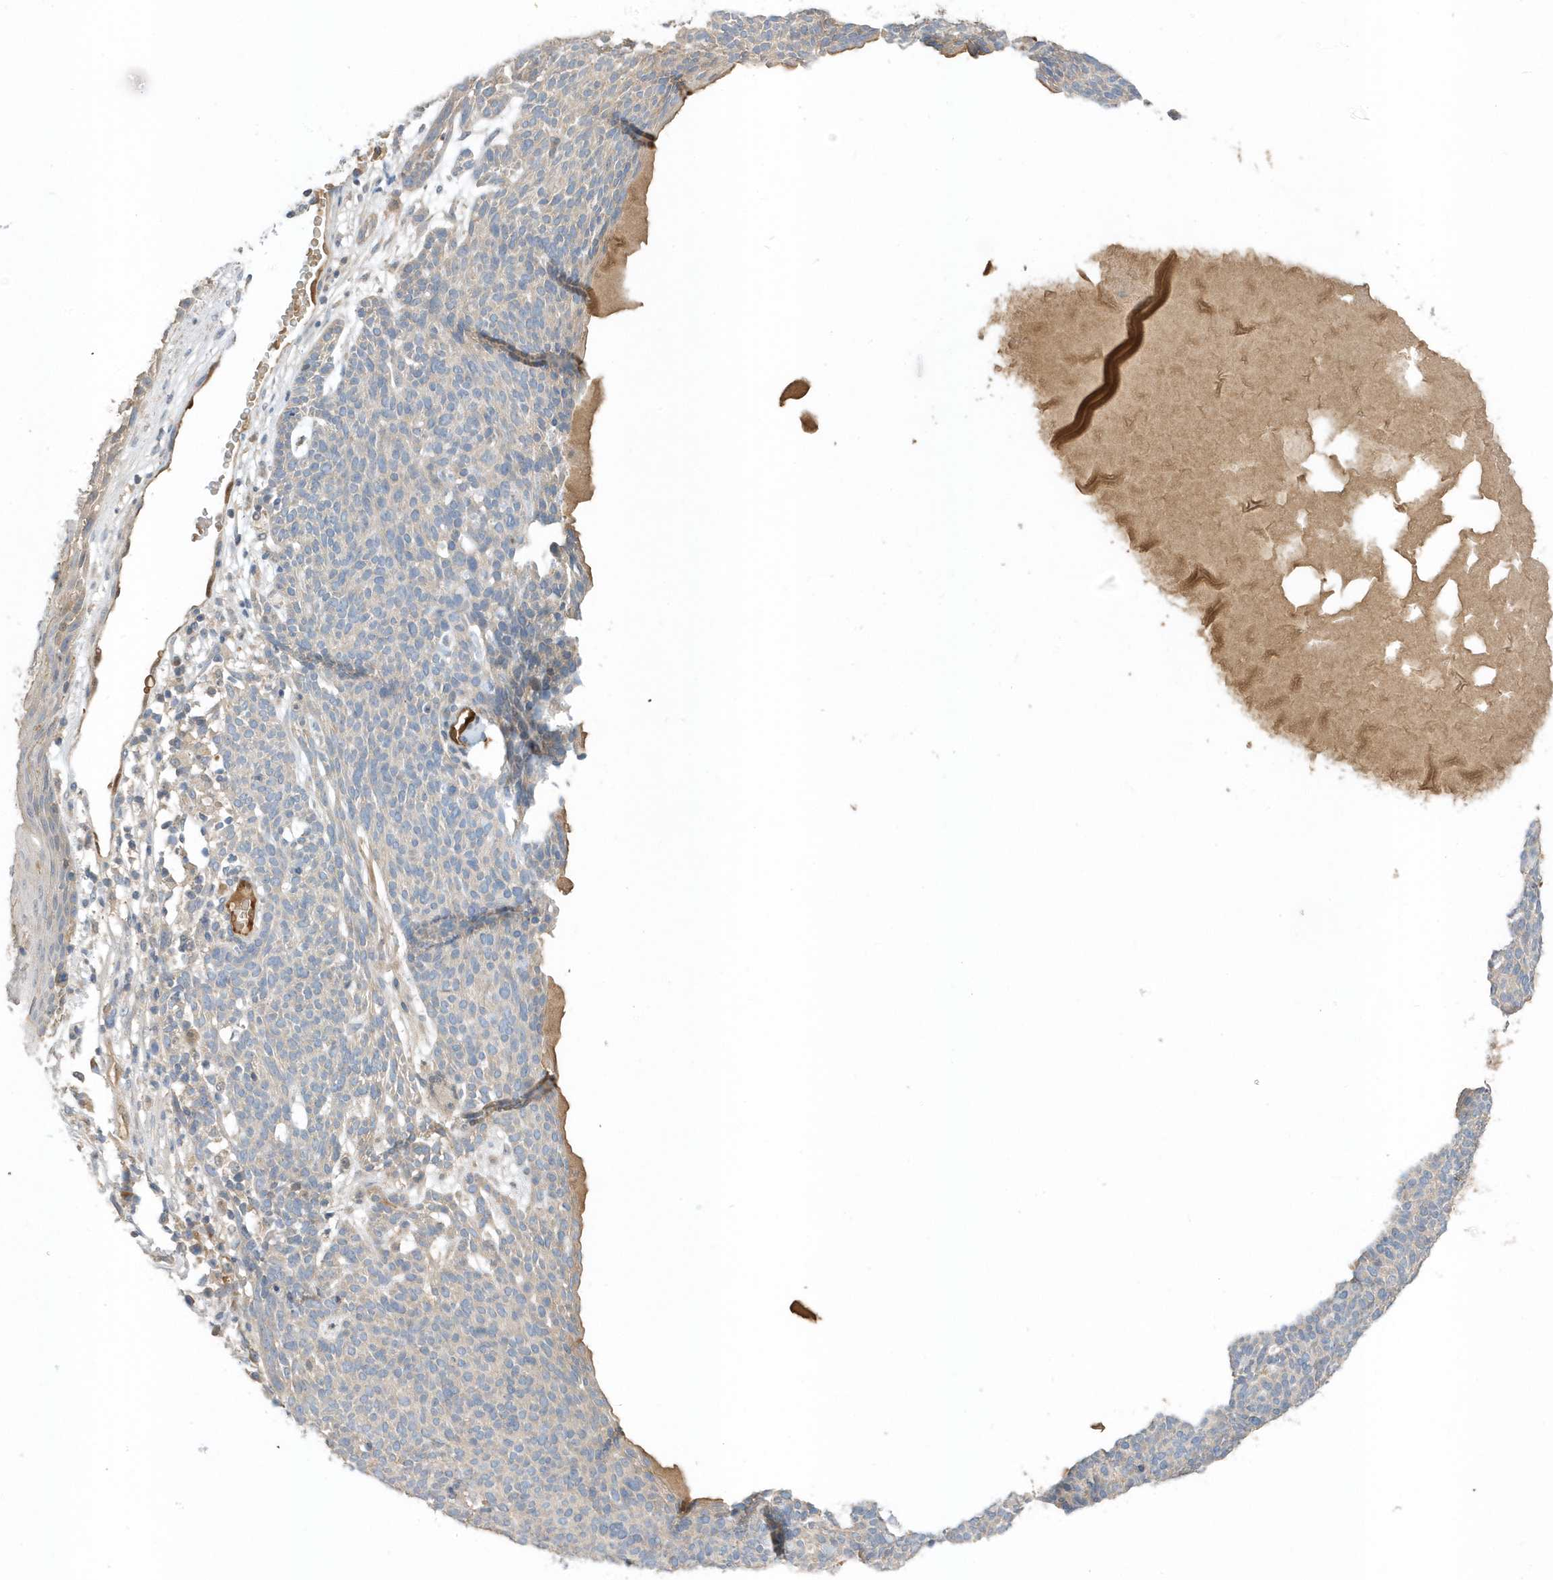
{"staining": {"intensity": "negative", "quantity": "none", "location": "none"}, "tissue": "skin cancer", "cell_type": "Tumor cells", "image_type": "cancer", "snomed": [{"axis": "morphology", "description": "Squamous cell carcinoma, NOS"}, {"axis": "topography", "description": "Skin"}], "caption": "This is an immunohistochemistry (IHC) histopathology image of human skin cancer (squamous cell carcinoma). There is no expression in tumor cells.", "gene": "USP53", "patient": {"sex": "female", "age": 90}}